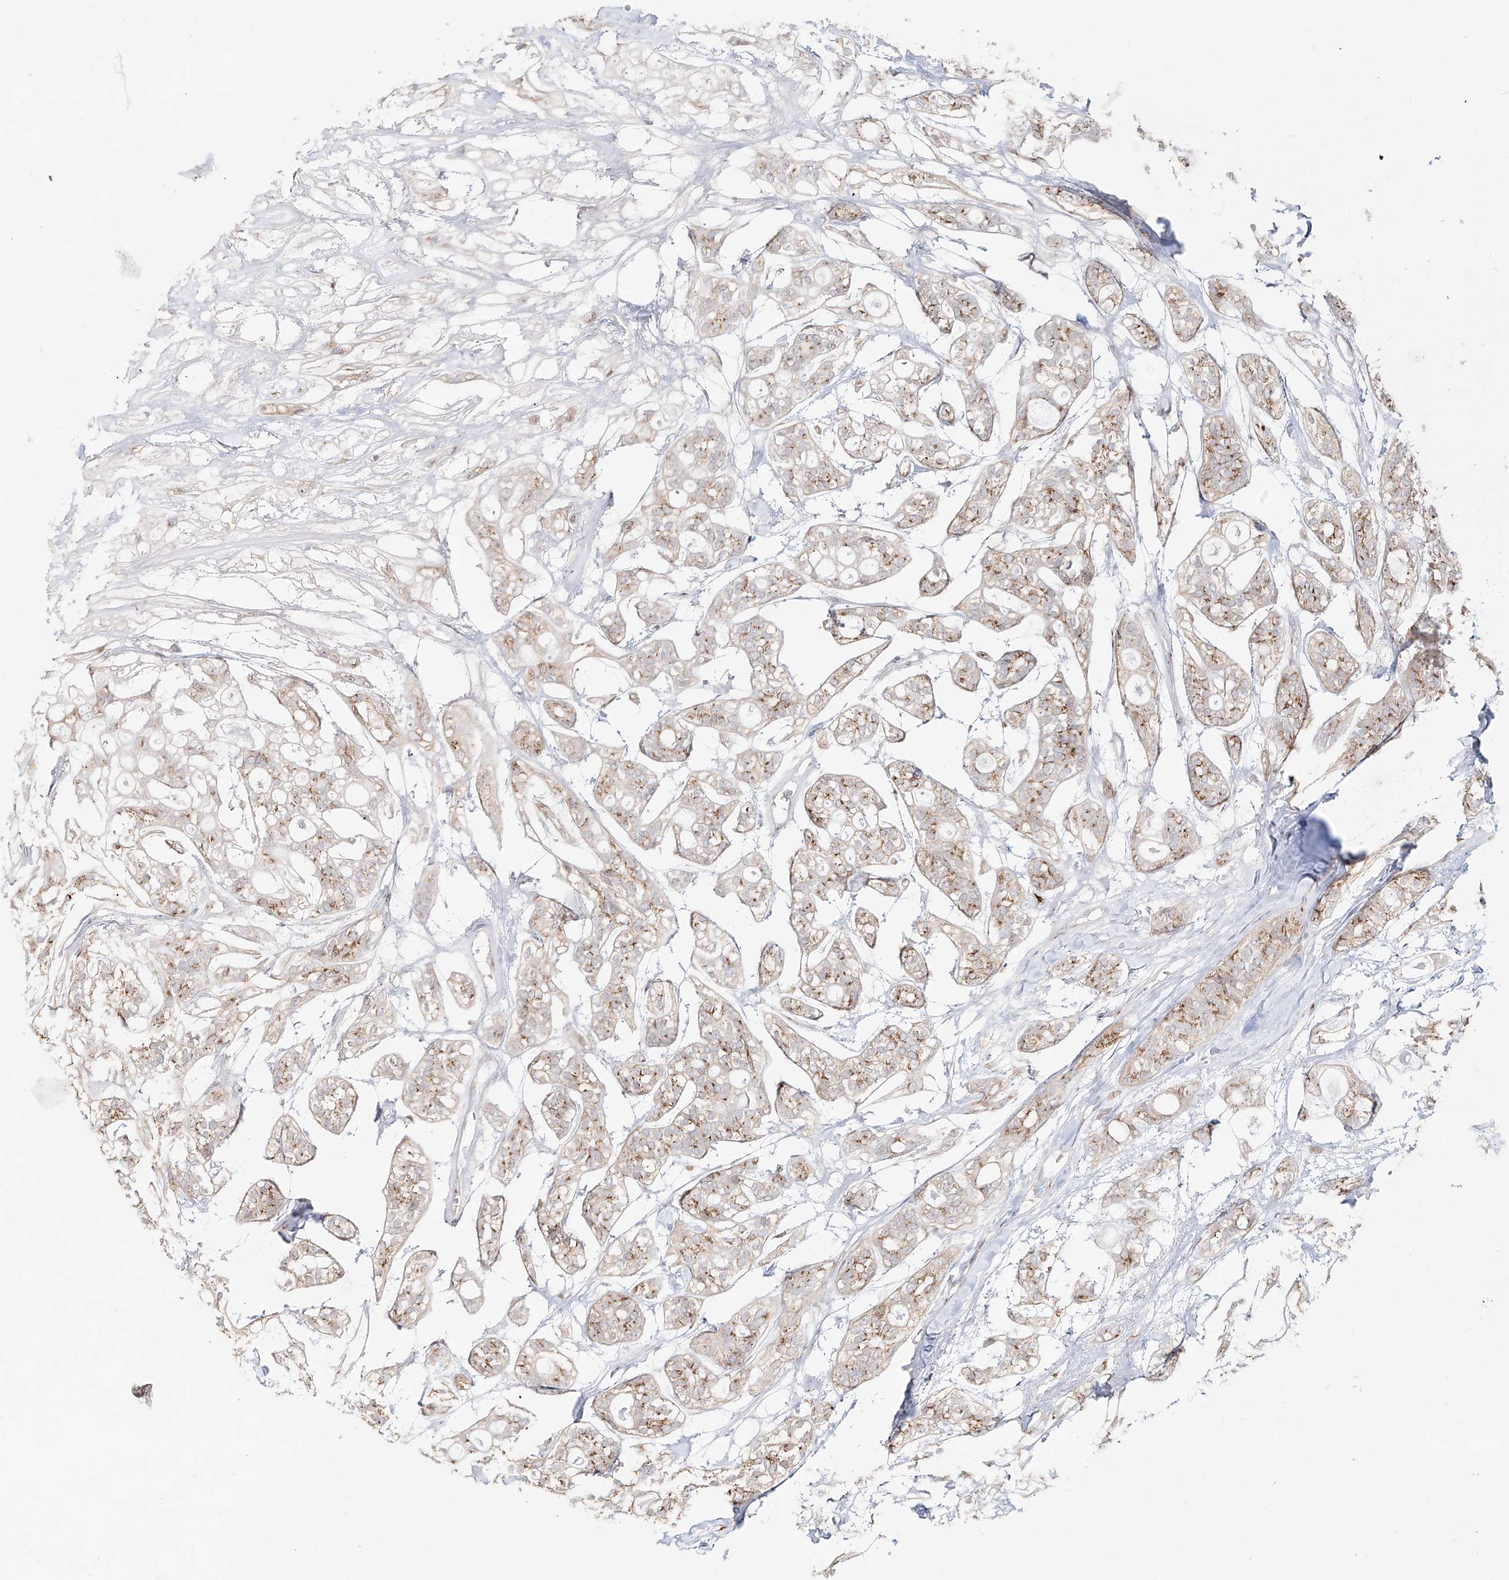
{"staining": {"intensity": "moderate", "quantity": "25%-75%", "location": "cytoplasmic/membranous"}, "tissue": "head and neck cancer", "cell_type": "Tumor cells", "image_type": "cancer", "snomed": [{"axis": "morphology", "description": "Adenocarcinoma, NOS"}, {"axis": "topography", "description": "Head-Neck"}], "caption": "IHC micrograph of head and neck cancer (adenocarcinoma) stained for a protein (brown), which demonstrates medium levels of moderate cytoplasmic/membranous staining in about 25%-75% of tumor cells.", "gene": "BSDC1", "patient": {"sex": "male", "age": 66}}